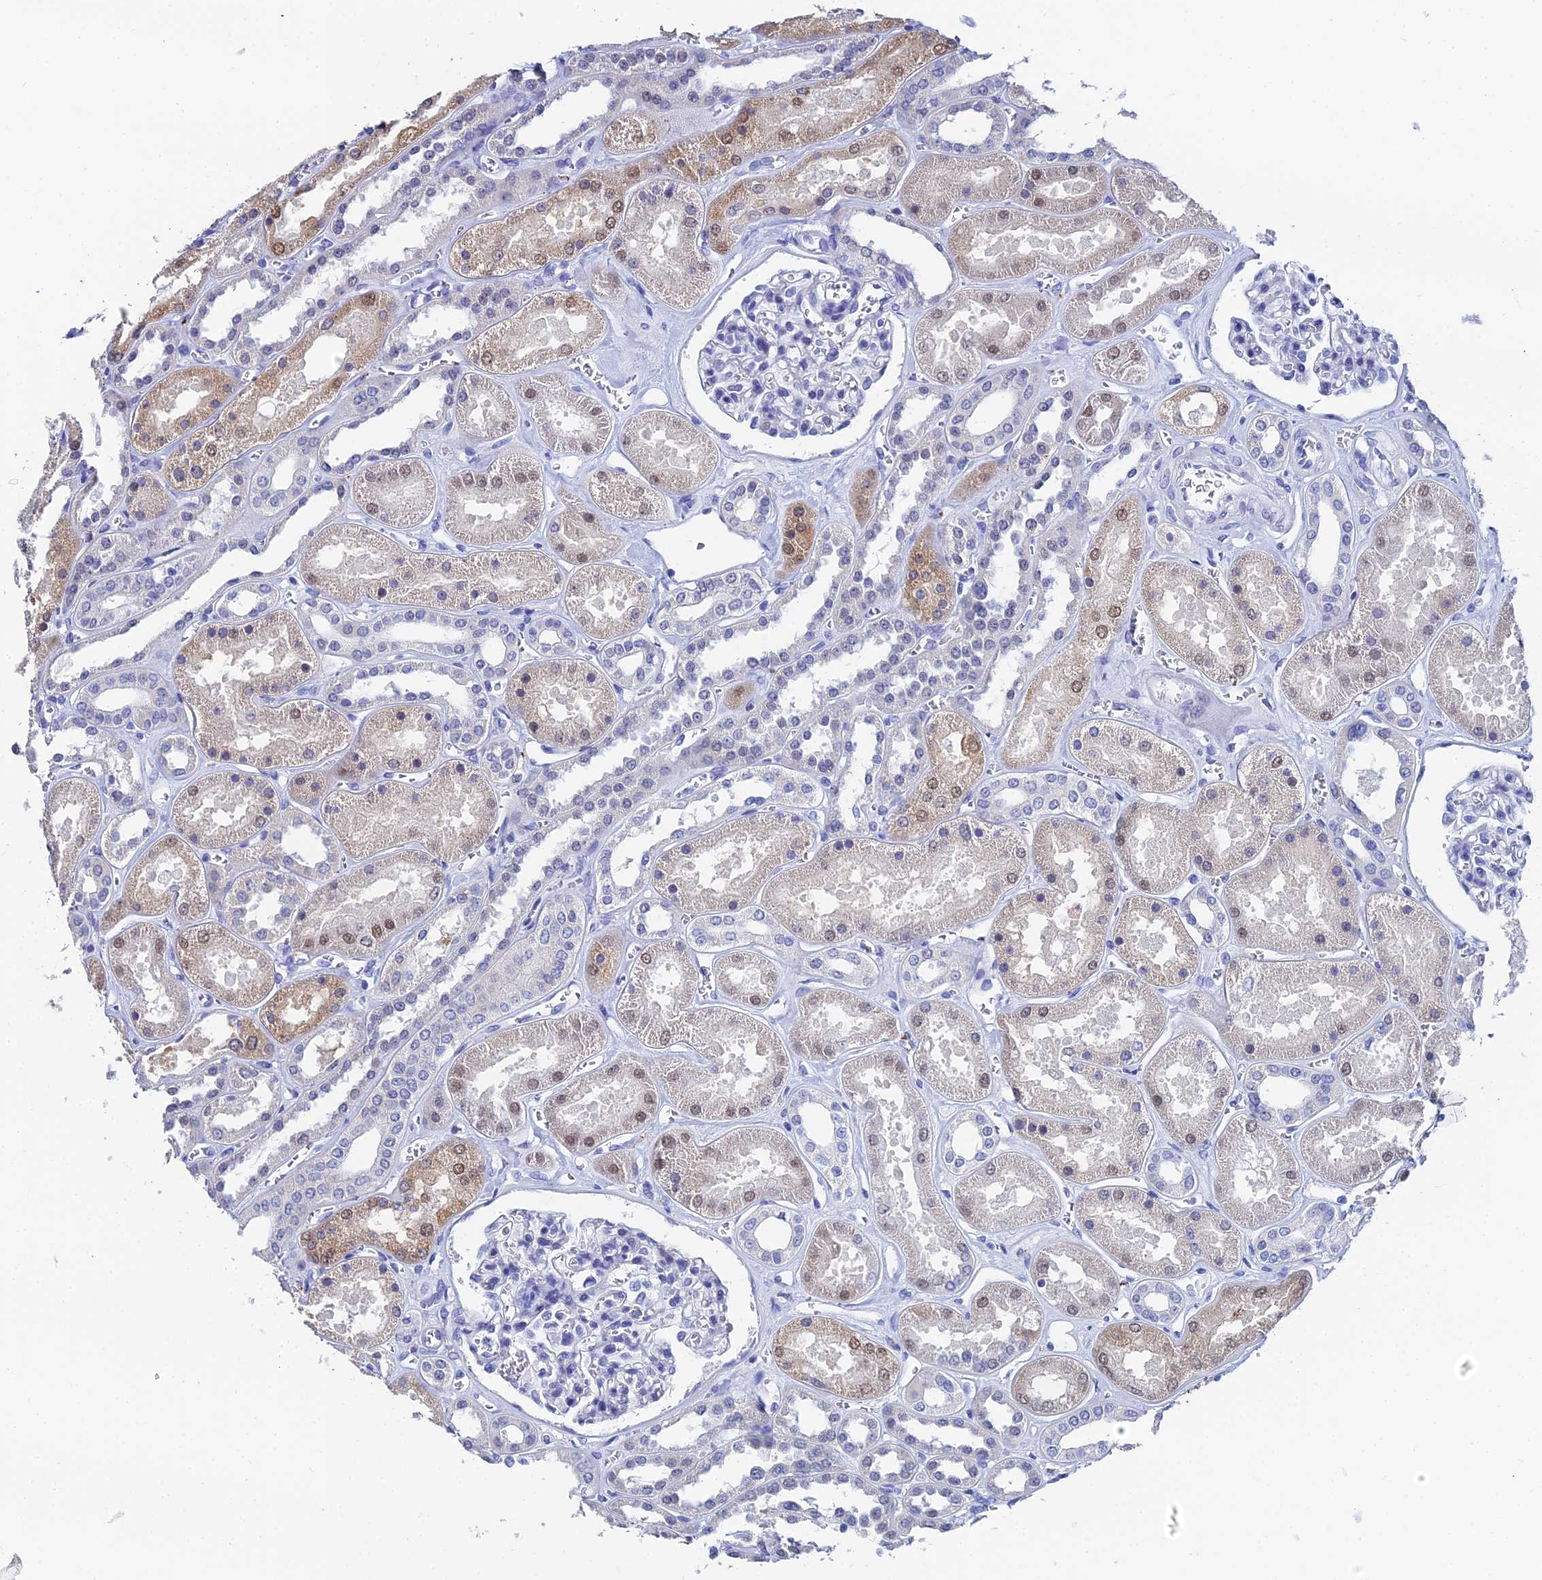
{"staining": {"intensity": "negative", "quantity": "none", "location": "none"}, "tissue": "kidney", "cell_type": "Cells in glomeruli", "image_type": "normal", "snomed": [{"axis": "morphology", "description": "Normal tissue, NOS"}, {"axis": "morphology", "description": "Adenocarcinoma, NOS"}, {"axis": "topography", "description": "Kidney"}], "caption": "A high-resolution histopathology image shows immunohistochemistry (IHC) staining of unremarkable kidney, which demonstrates no significant staining in cells in glomeruli.", "gene": "OCM2", "patient": {"sex": "female", "age": 68}}